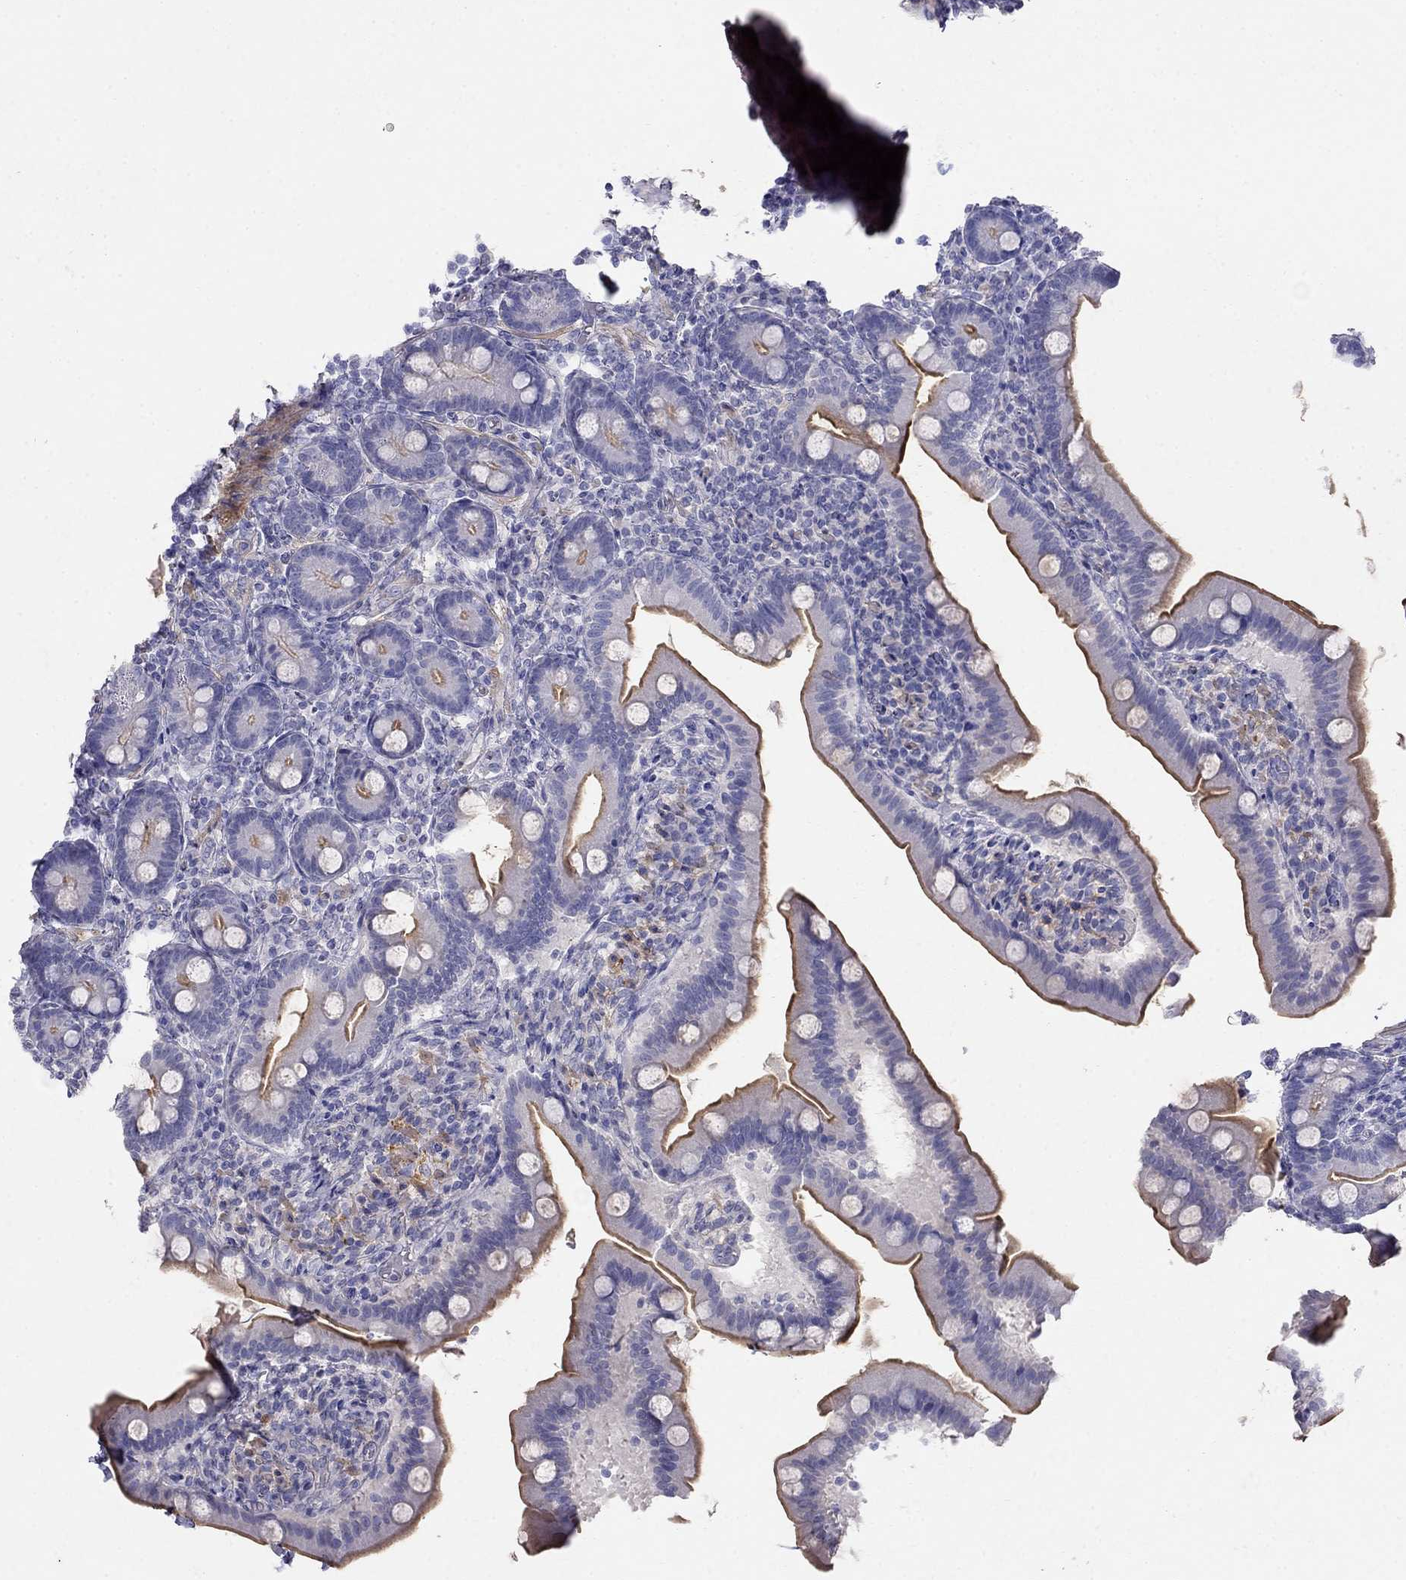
{"staining": {"intensity": "moderate", "quantity": ">75%", "location": "cytoplasmic/membranous"}, "tissue": "small intestine", "cell_type": "Glandular cells", "image_type": "normal", "snomed": [{"axis": "morphology", "description": "Normal tissue, NOS"}, {"axis": "topography", "description": "Small intestine"}], "caption": "Protein expression by IHC demonstrates moderate cytoplasmic/membranous expression in approximately >75% of glandular cells in benign small intestine. (Stains: DAB (3,3'-diaminobenzidine) in brown, nuclei in blue, Microscopy: brightfield microscopy at high magnification).", "gene": "LY6H", "patient": {"sex": "male", "age": 66}}